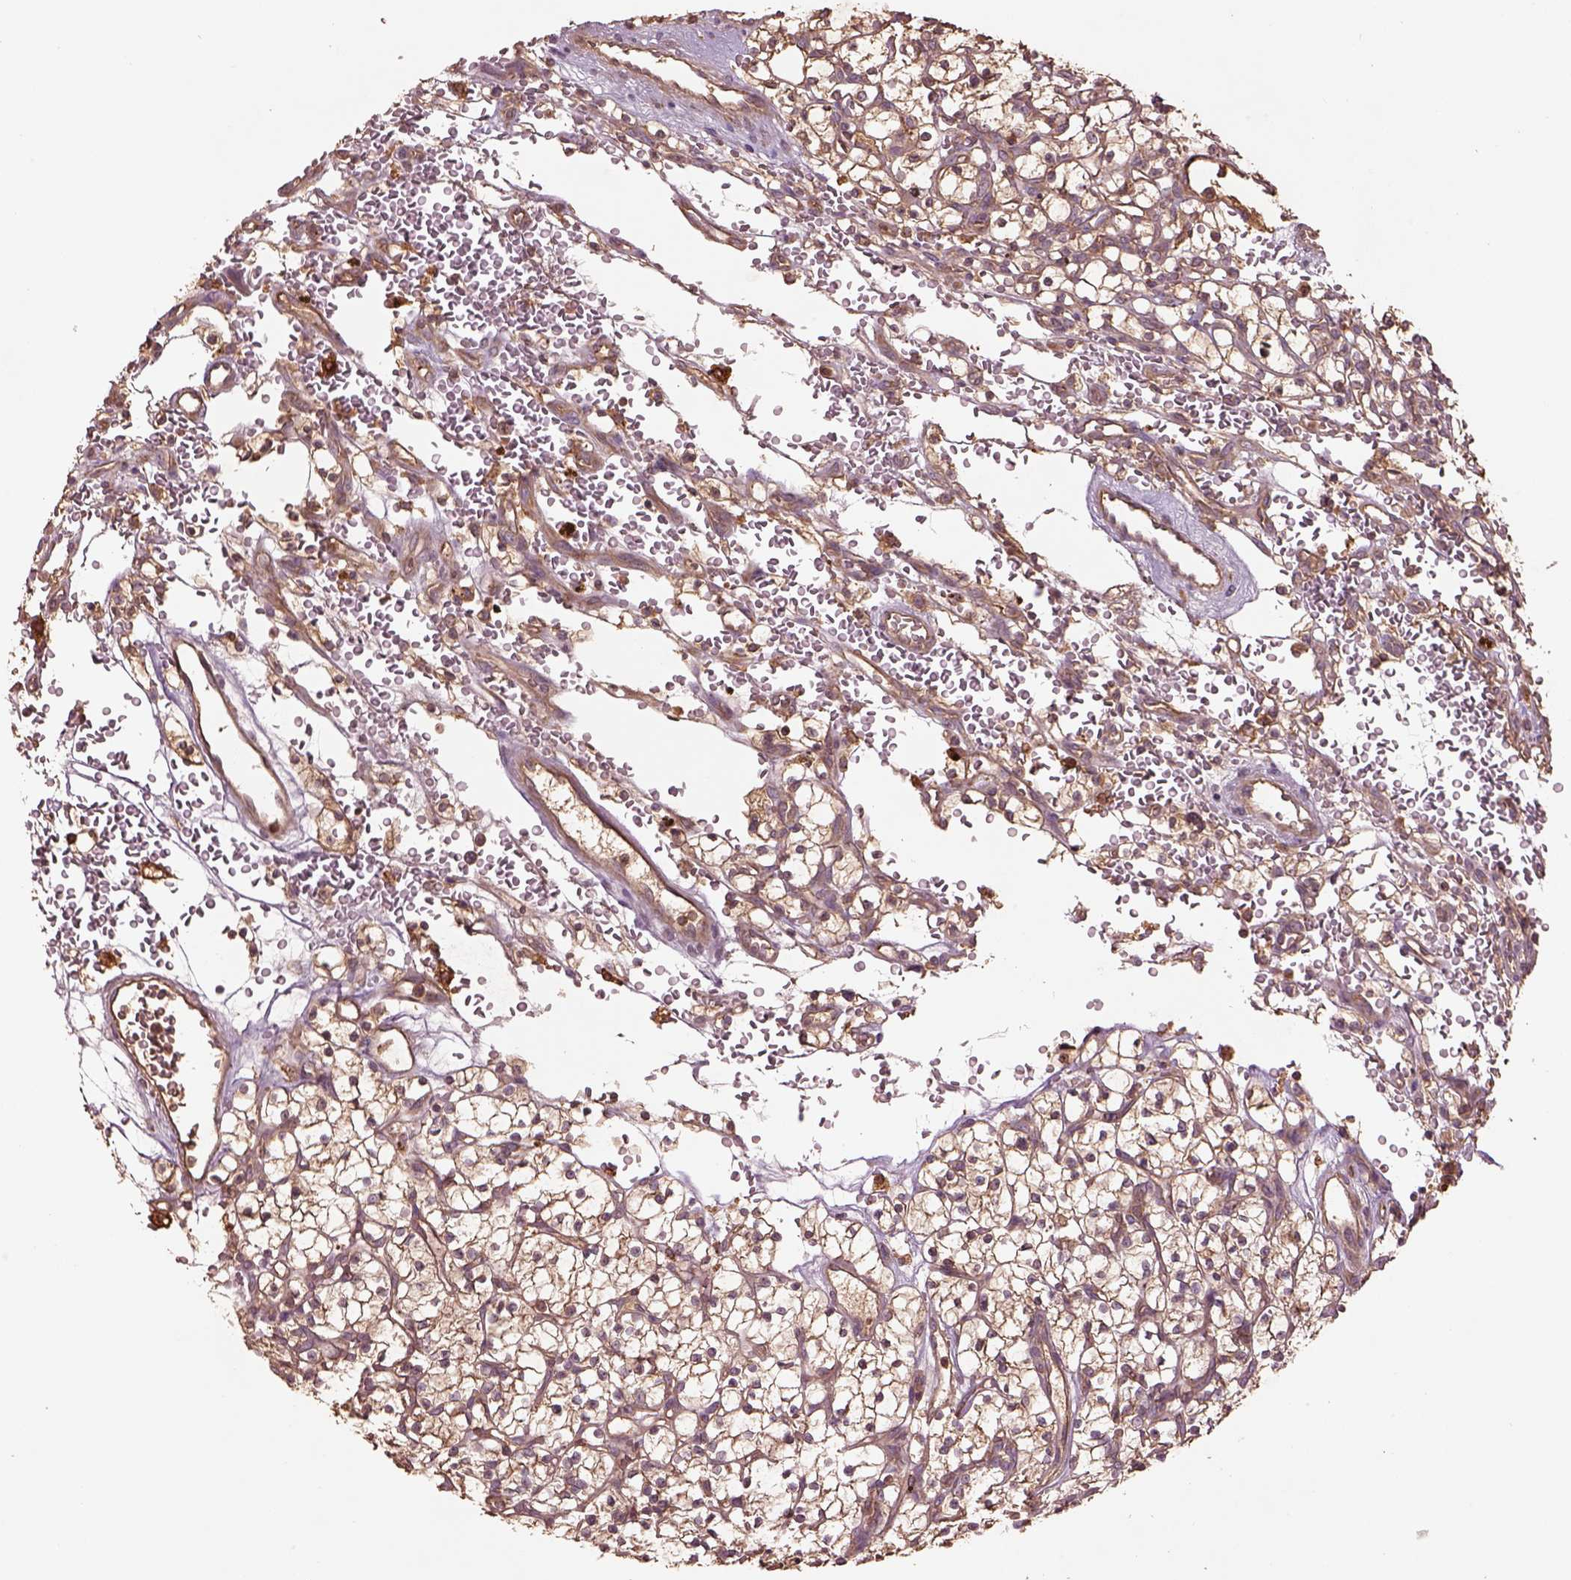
{"staining": {"intensity": "weak", "quantity": ">75%", "location": "cytoplasmic/membranous"}, "tissue": "renal cancer", "cell_type": "Tumor cells", "image_type": "cancer", "snomed": [{"axis": "morphology", "description": "Adenocarcinoma, NOS"}, {"axis": "topography", "description": "Kidney"}], "caption": "Tumor cells show low levels of weak cytoplasmic/membranous staining in about >75% of cells in renal cancer (adenocarcinoma).", "gene": "TRADD", "patient": {"sex": "female", "age": 64}}